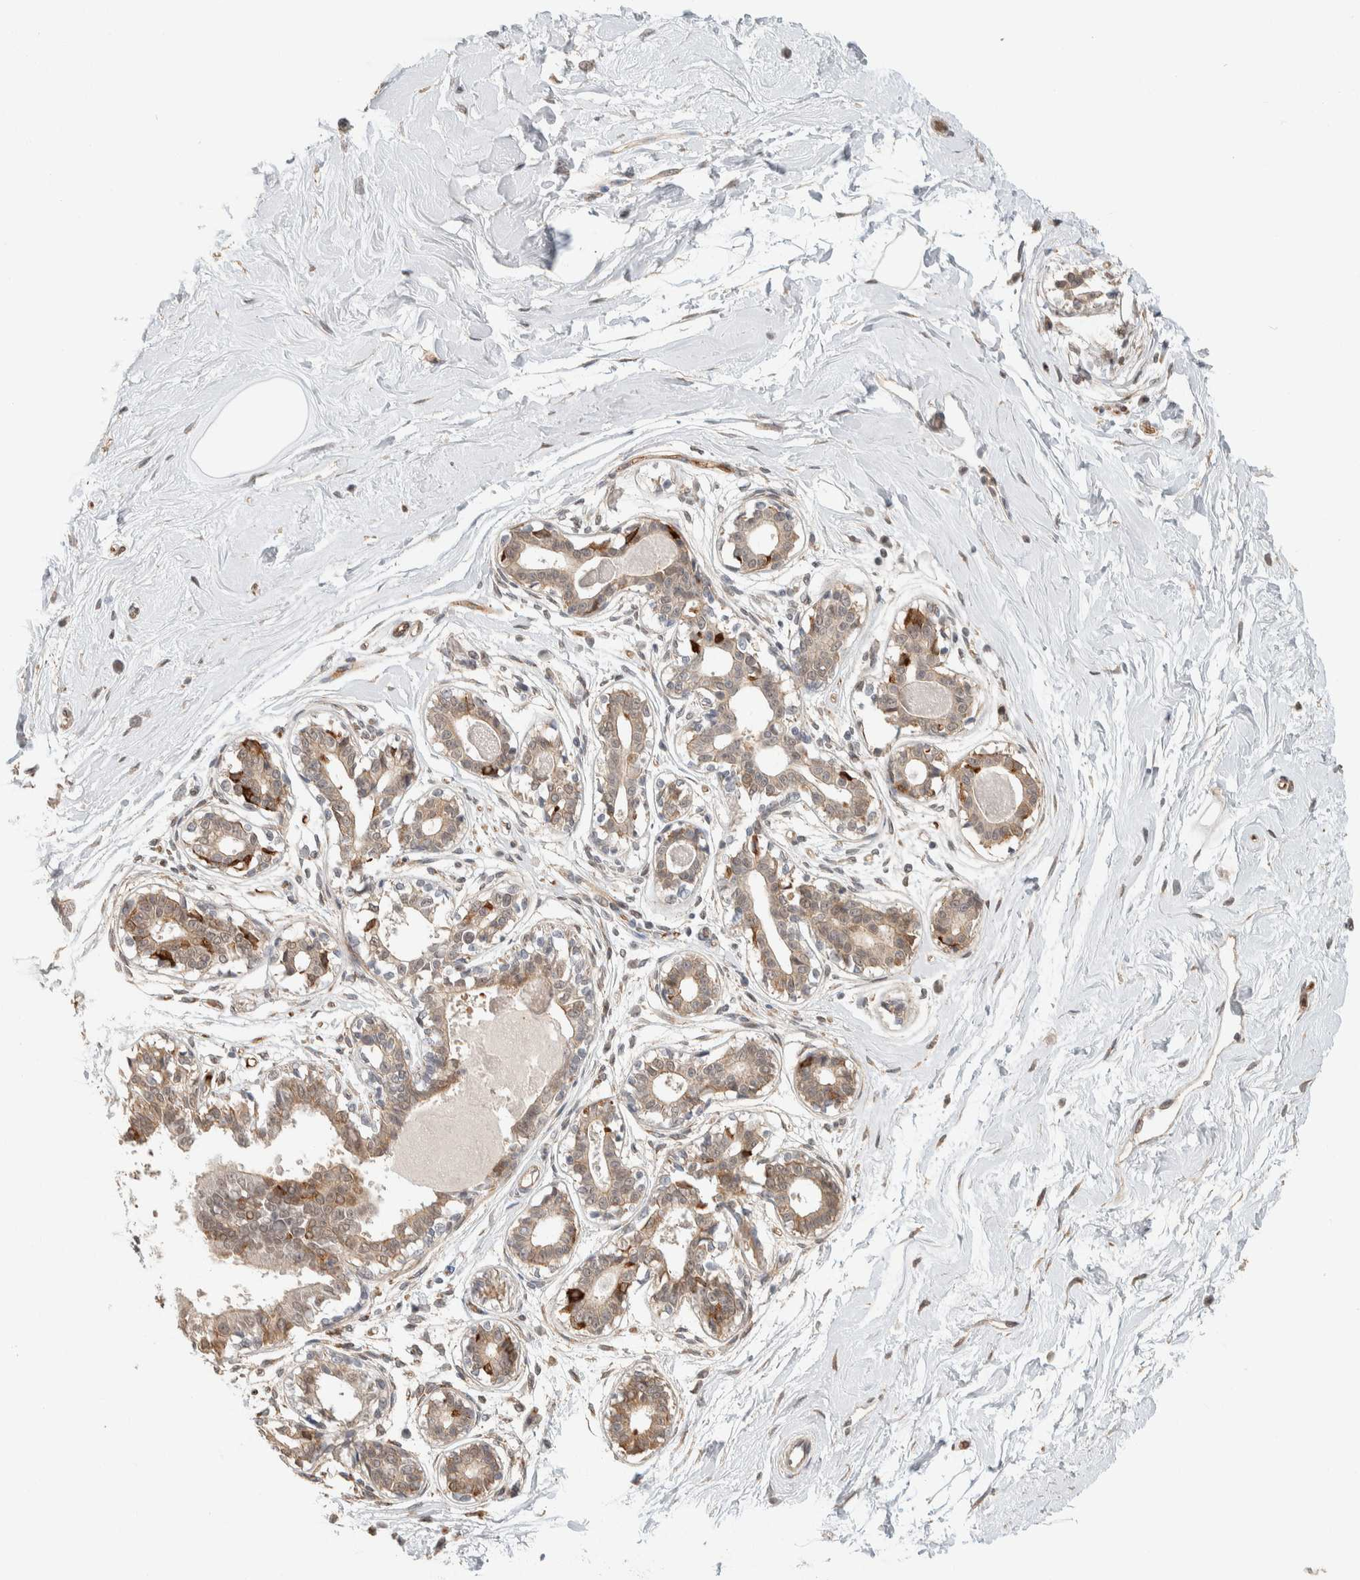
{"staining": {"intensity": "negative", "quantity": "none", "location": "none"}, "tissue": "breast", "cell_type": "Adipocytes", "image_type": "normal", "snomed": [{"axis": "morphology", "description": "Normal tissue, NOS"}, {"axis": "topography", "description": "Breast"}], "caption": "Immunohistochemistry (IHC) of unremarkable human breast displays no expression in adipocytes. (DAB immunohistochemistry (IHC) visualized using brightfield microscopy, high magnification).", "gene": "ZBTB2", "patient": {"sex": "female", "age": 45}}